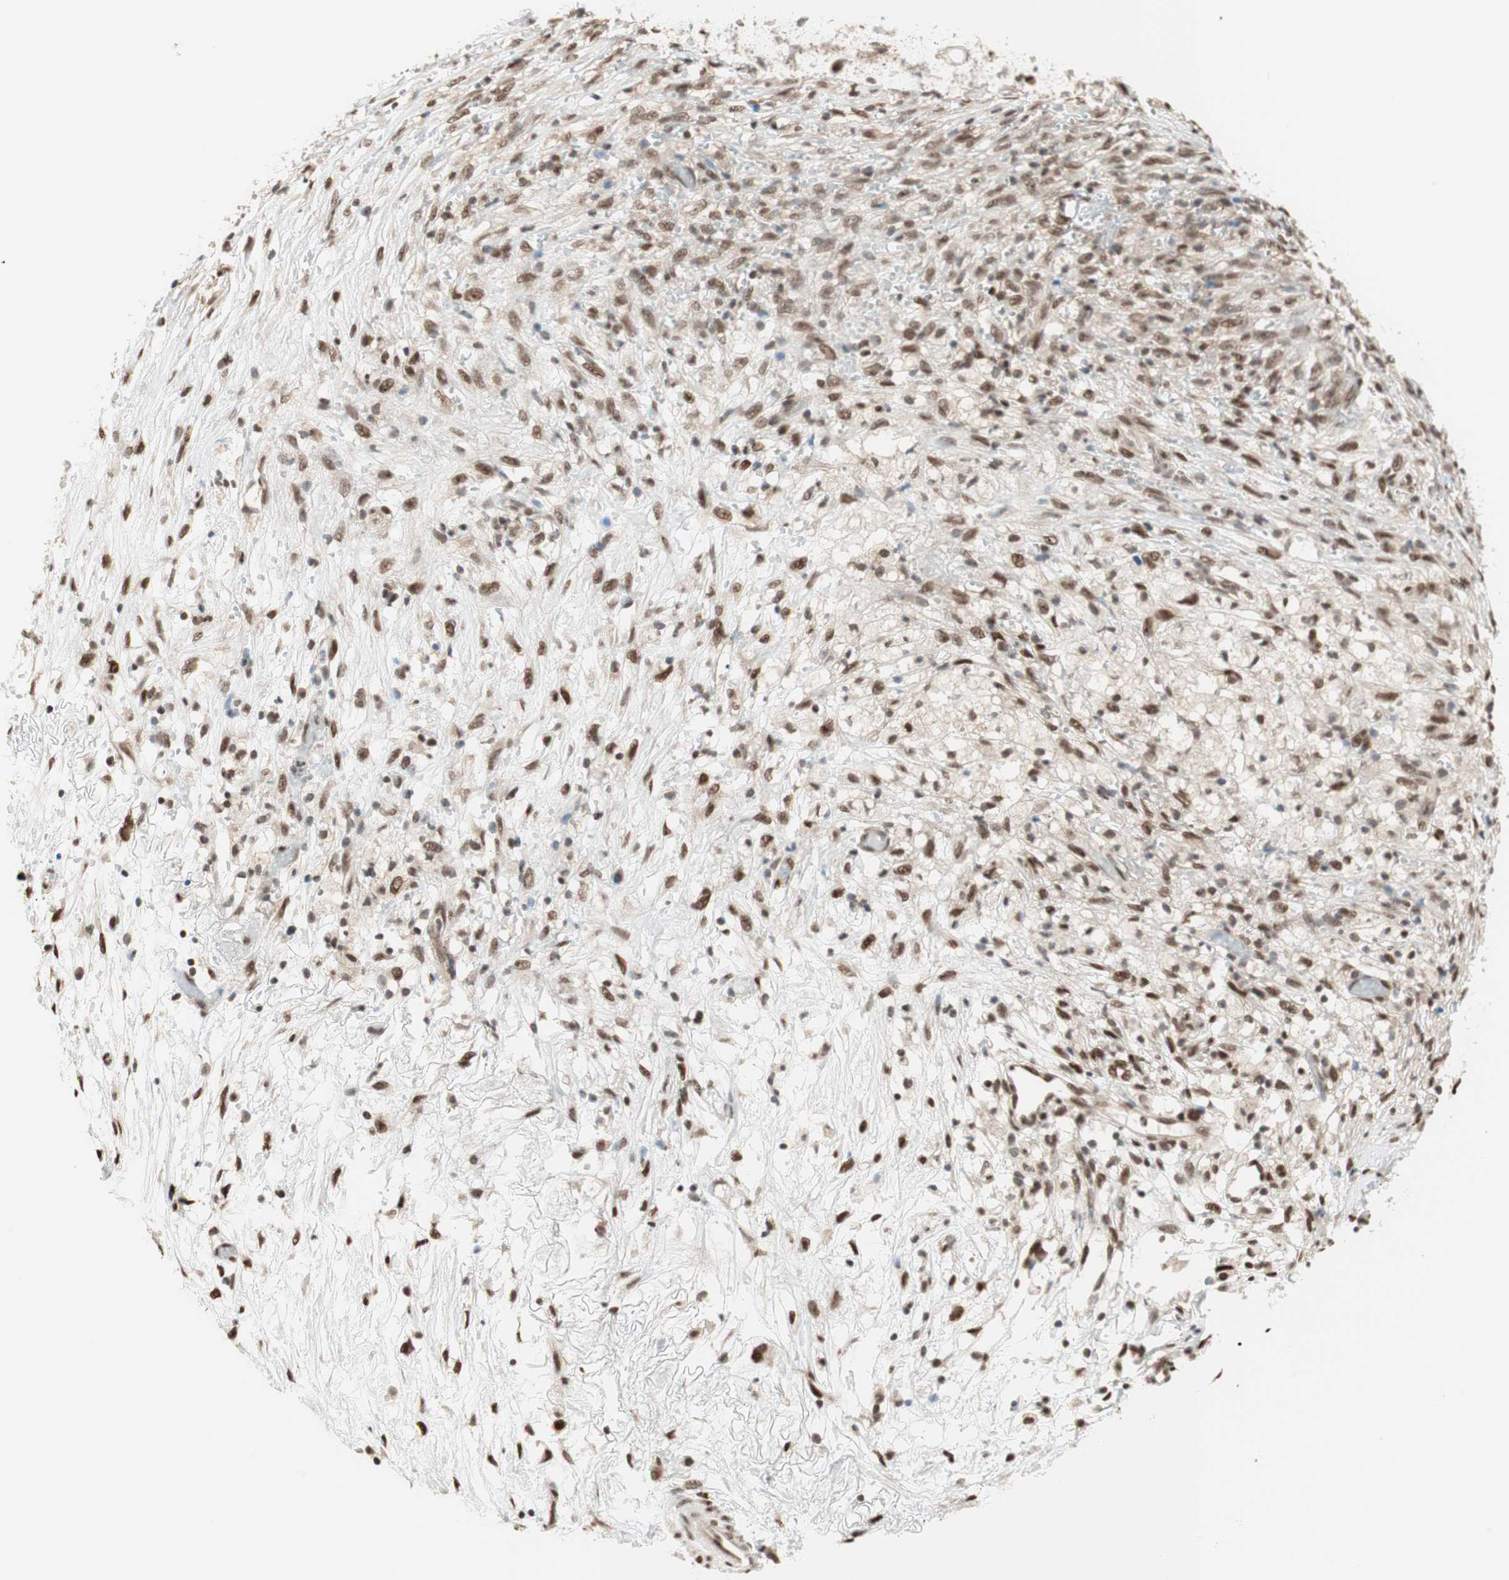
{"staining": {"intensity": "moderate", "quantity": ">75%", "location": "nuclear"}, "tissue": "ovarian cancer", "cell_type": "Tumor cells", "image_type": "cancer", "snomed": [{"axis": "morphology", "description": "Carcinoma, endometroid"}, {"axis": "topography", "description": "Ovary"}], "caption": "Protein staining of ovarian cancer tissue demonstrates moderate nuclear expression in about >75% of tumor cells.", "gene": "UBE2I", "patient": {"sex": "female", "age": 42}}